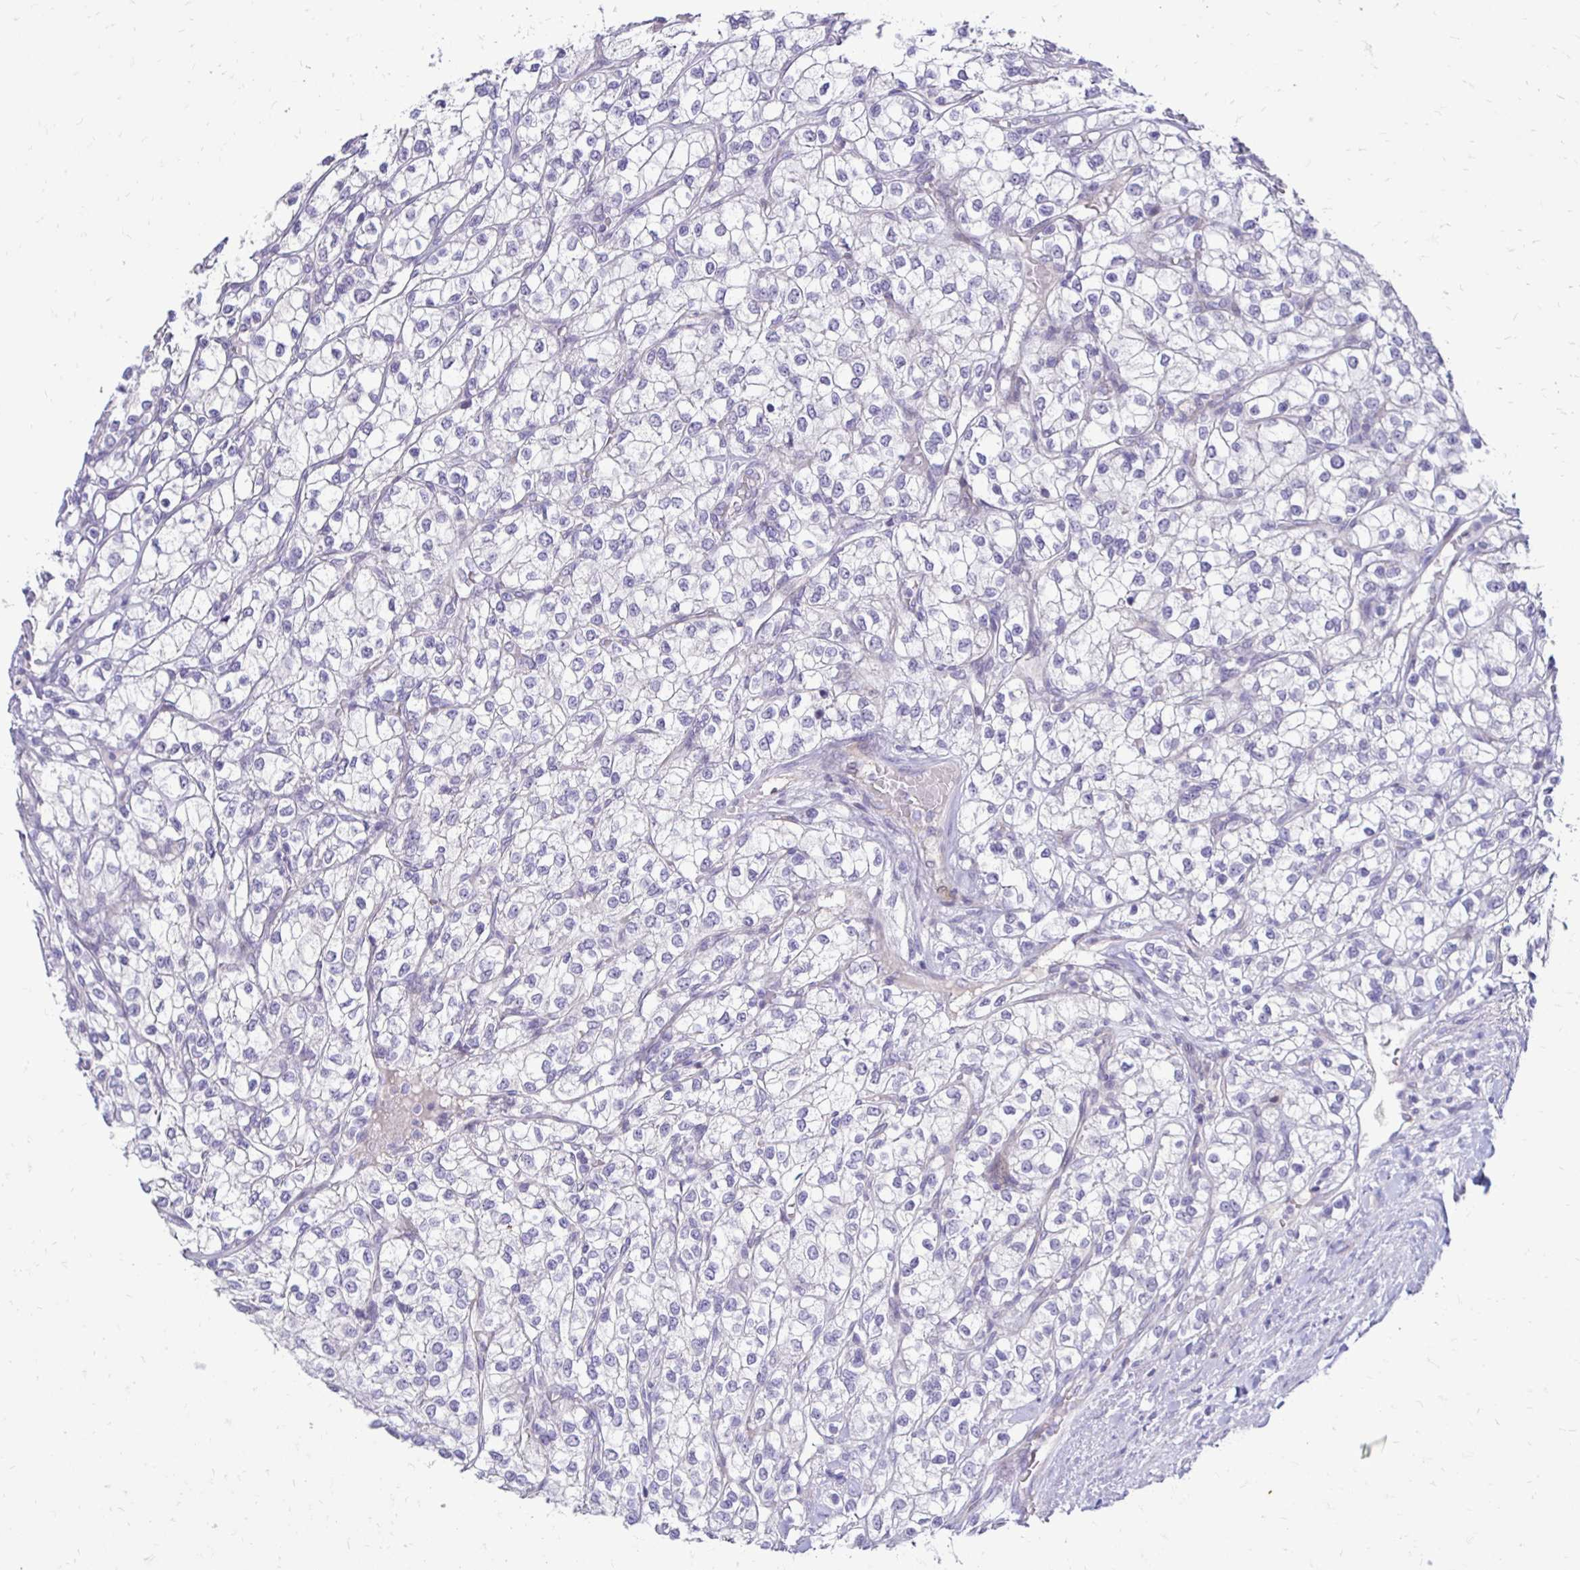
{"staining": {"intensity": "negative", "quantity": "none", "location": "none"}, "tissue": "renal cancer", "cell_type": "Tumor cells", "image_type": "cancer", "snomed": [{"axis": "morphology", "description": "Adenocarcinoma, NOS"}, {"axis": "topography", "description": "Kidney"}], "caption": "Tumor cells are negative for brown protein staining in adenocarcinoma (renal).", "gene": "GAS2", "patient": {"sex": "male", "age": 80}}